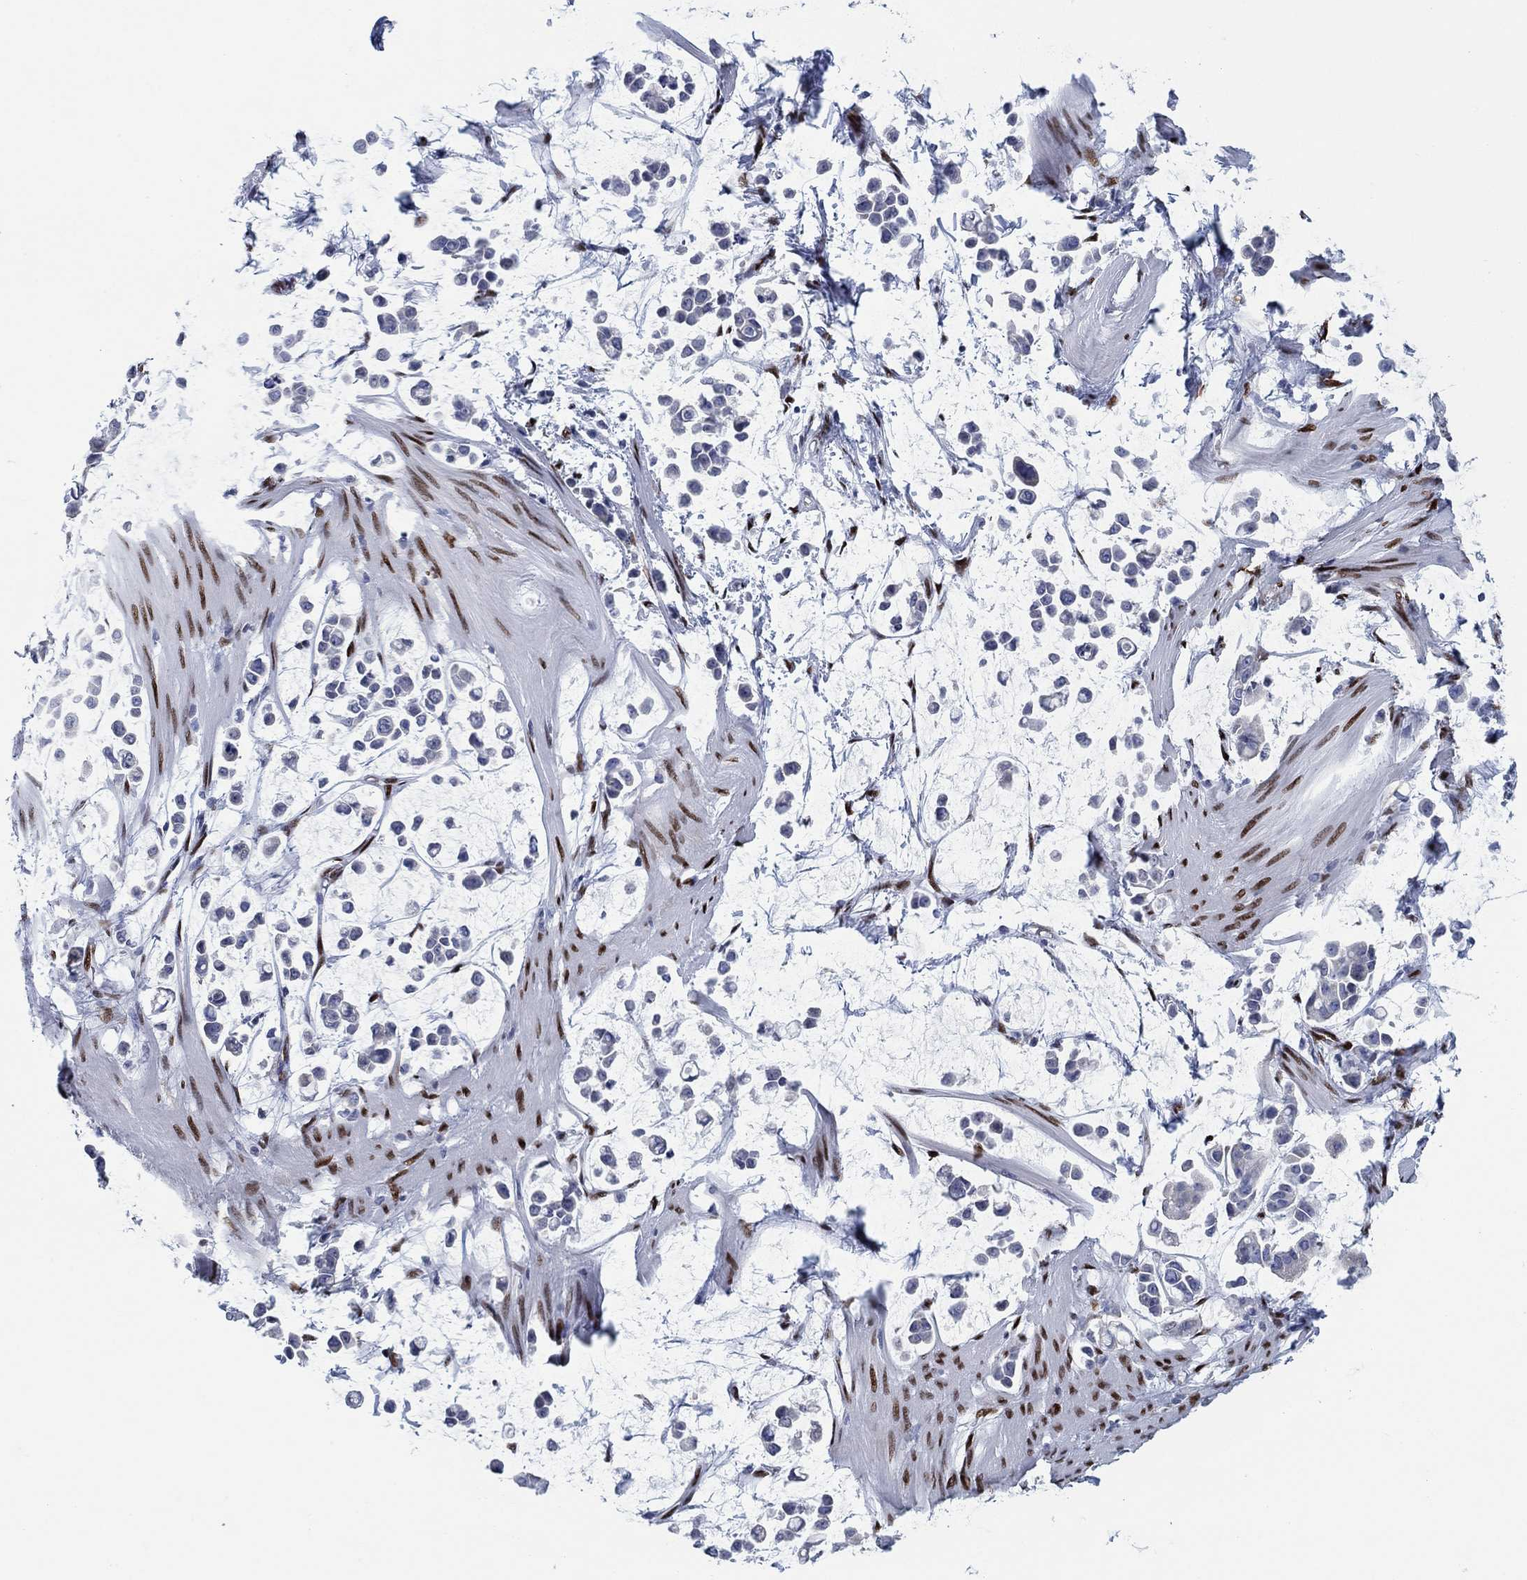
{"staining": {"intensity": "negative", "quantity": "none", "location": "none"}, "tissue": "stomach cancer", "cell_type": "Tumor cells", "image_type": "cancer", "snomed": [{"axis": "morphology", "description": "Adenocarcinoma, NOS"}, {"axis": "topography", "description": "Stomach"}], "caption": "DAB immunohistochemical staining of adenocarcinoma (stomach) displays no significant positivity in tumor cells.", "gene": "ZEB1", "patient": {"sex": "male", "age": 82}}